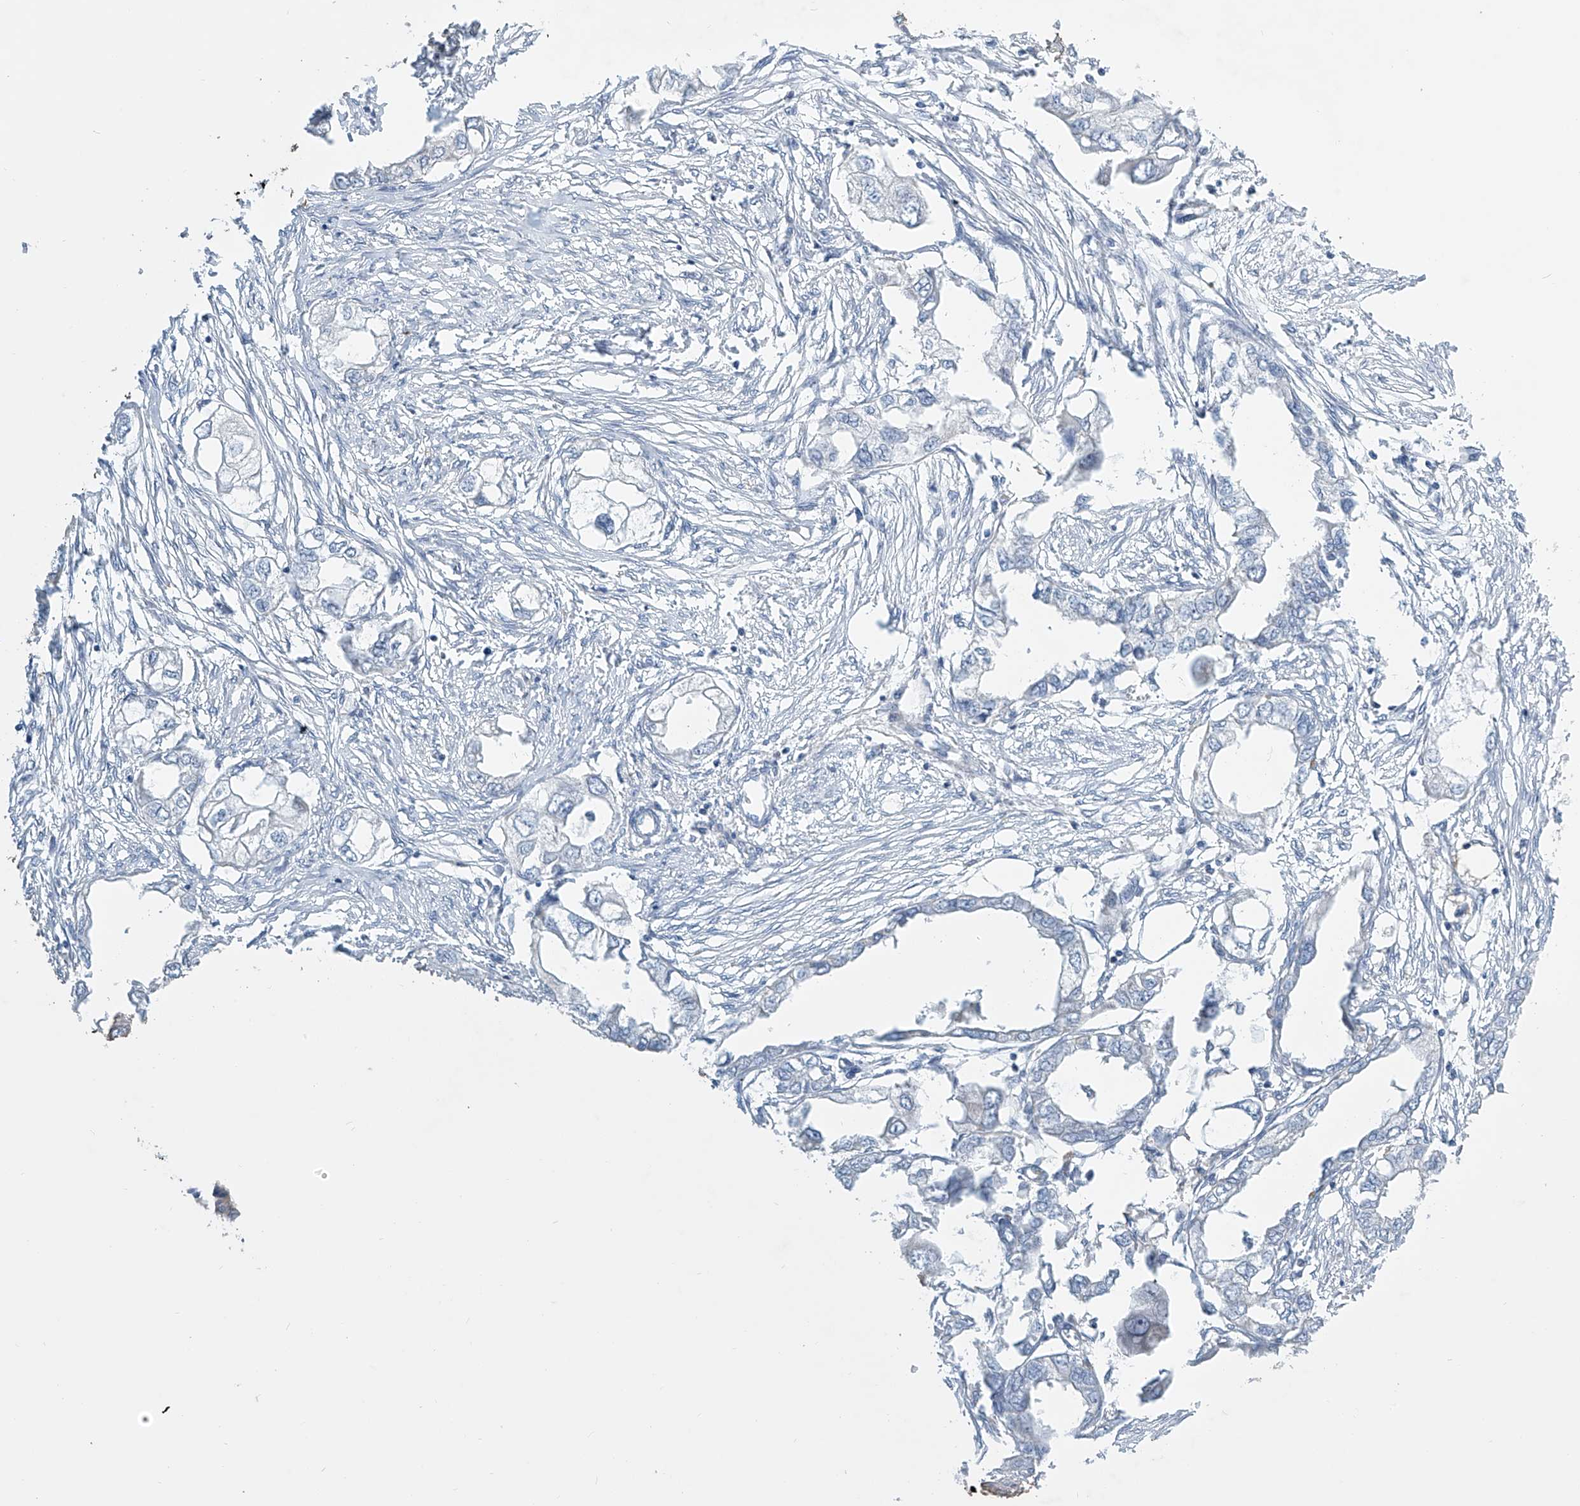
{"staining": {"intensity": "negative", "quantity": "none", "location": "none"}, "tissue": "endometrial cancer", "cell_type": "Tumor cells", "image_type": "cancer", "snomed": [{"axis": "morphology", "description": "Adenocarcinoma, NOS"}, {"axis": "morphology", "description": "Adenocarcinoma, metastatic, NOS"}, {"axis": "topography", "description": "Adipose tissue"}, {"axis": "topography", "description": "Endometrium"}], "caption": "Immunohistochemistry of endometrial adenocarcinoma displays no expression in tumor cells.", "gene": "APLF", "patient": {"sex": "female", "age": 67}}